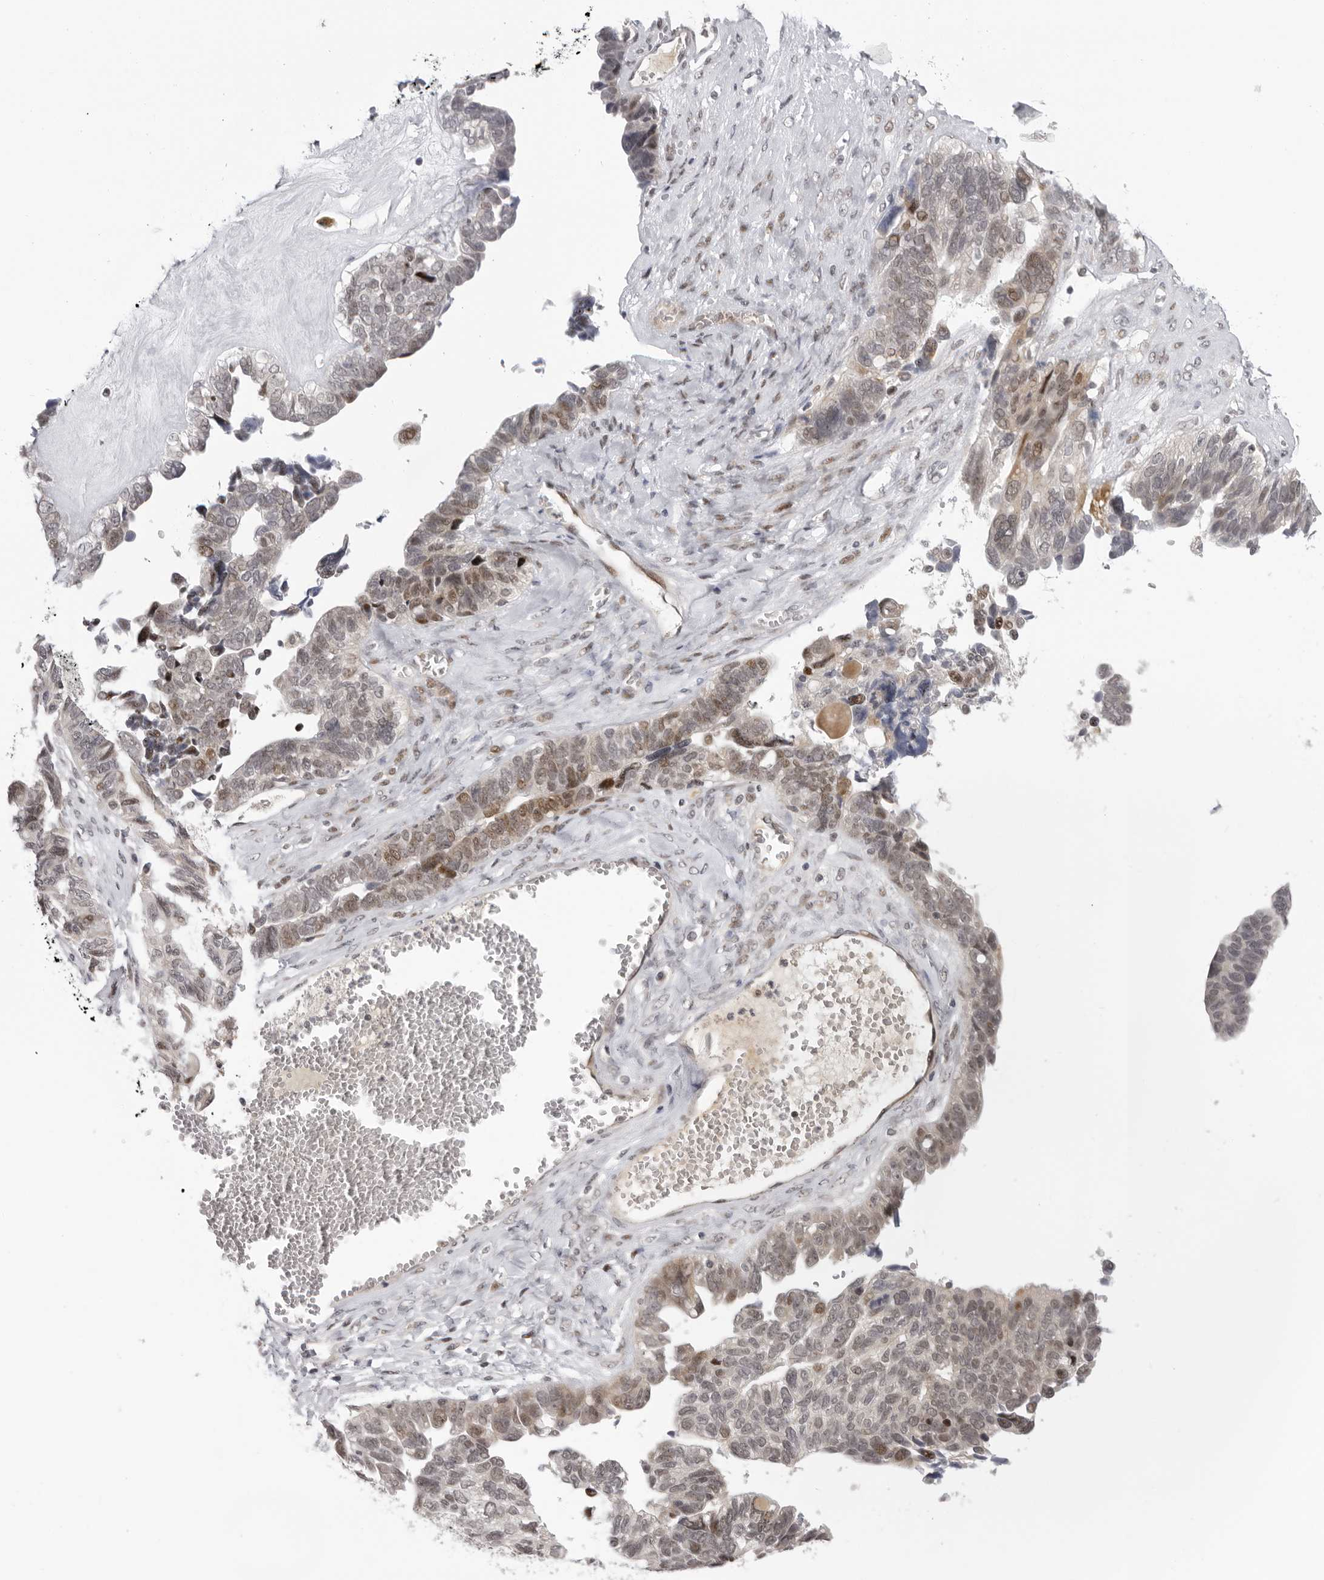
{"staining": {"intensity": "moderate", "quantity": "25%-75%", "location": "nuclear"}, "tissue": "ovarian cancer", "cell_type": "Tumor cells", "image_type": "cancer", "snomed": [{"axis": "morphology", "description": "Cystadenocarcinoma, serous, NOS"}, {"axis": "topography", "description": "Ovary"}], "caption": "An IHC micrograph of neoplastic tissue is shown. Protein staining in brown labels moderate nuclear positivity in ovarian serous cystadenocarcinoma within tumor cells. (Brightfield microscopy of DAB IHC at high magnification).", "gene": "ALPK2", "patient": {"sex": "female", "age": 79}}